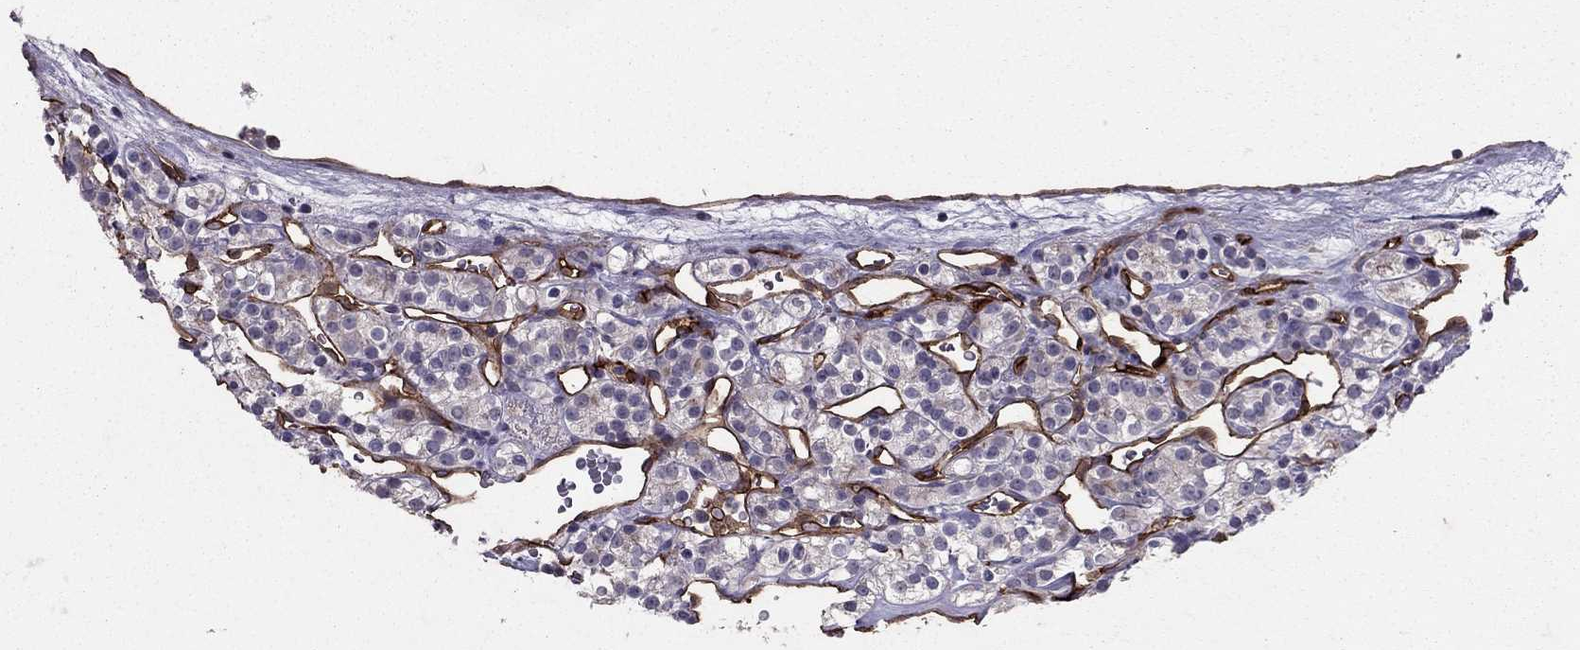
{"staining": {"intensity": "negative", "quantity": "none", "location": "none"}, "tissue": "renal cancer", "cell_type": "Tumor cells", "image_type": "cancer", "snomed": [{"axis": "morphology", "description": "Adenocarcinoma, NOS"}, {"axis": "topography", "description": "Kidney"}], "caption": "This is an immunohistochemistry photomicrograph of renal cancer. There is no staining in tumor cells.", "gene": "RASIP1", "patient": {"sex": "male", "age": 77}}